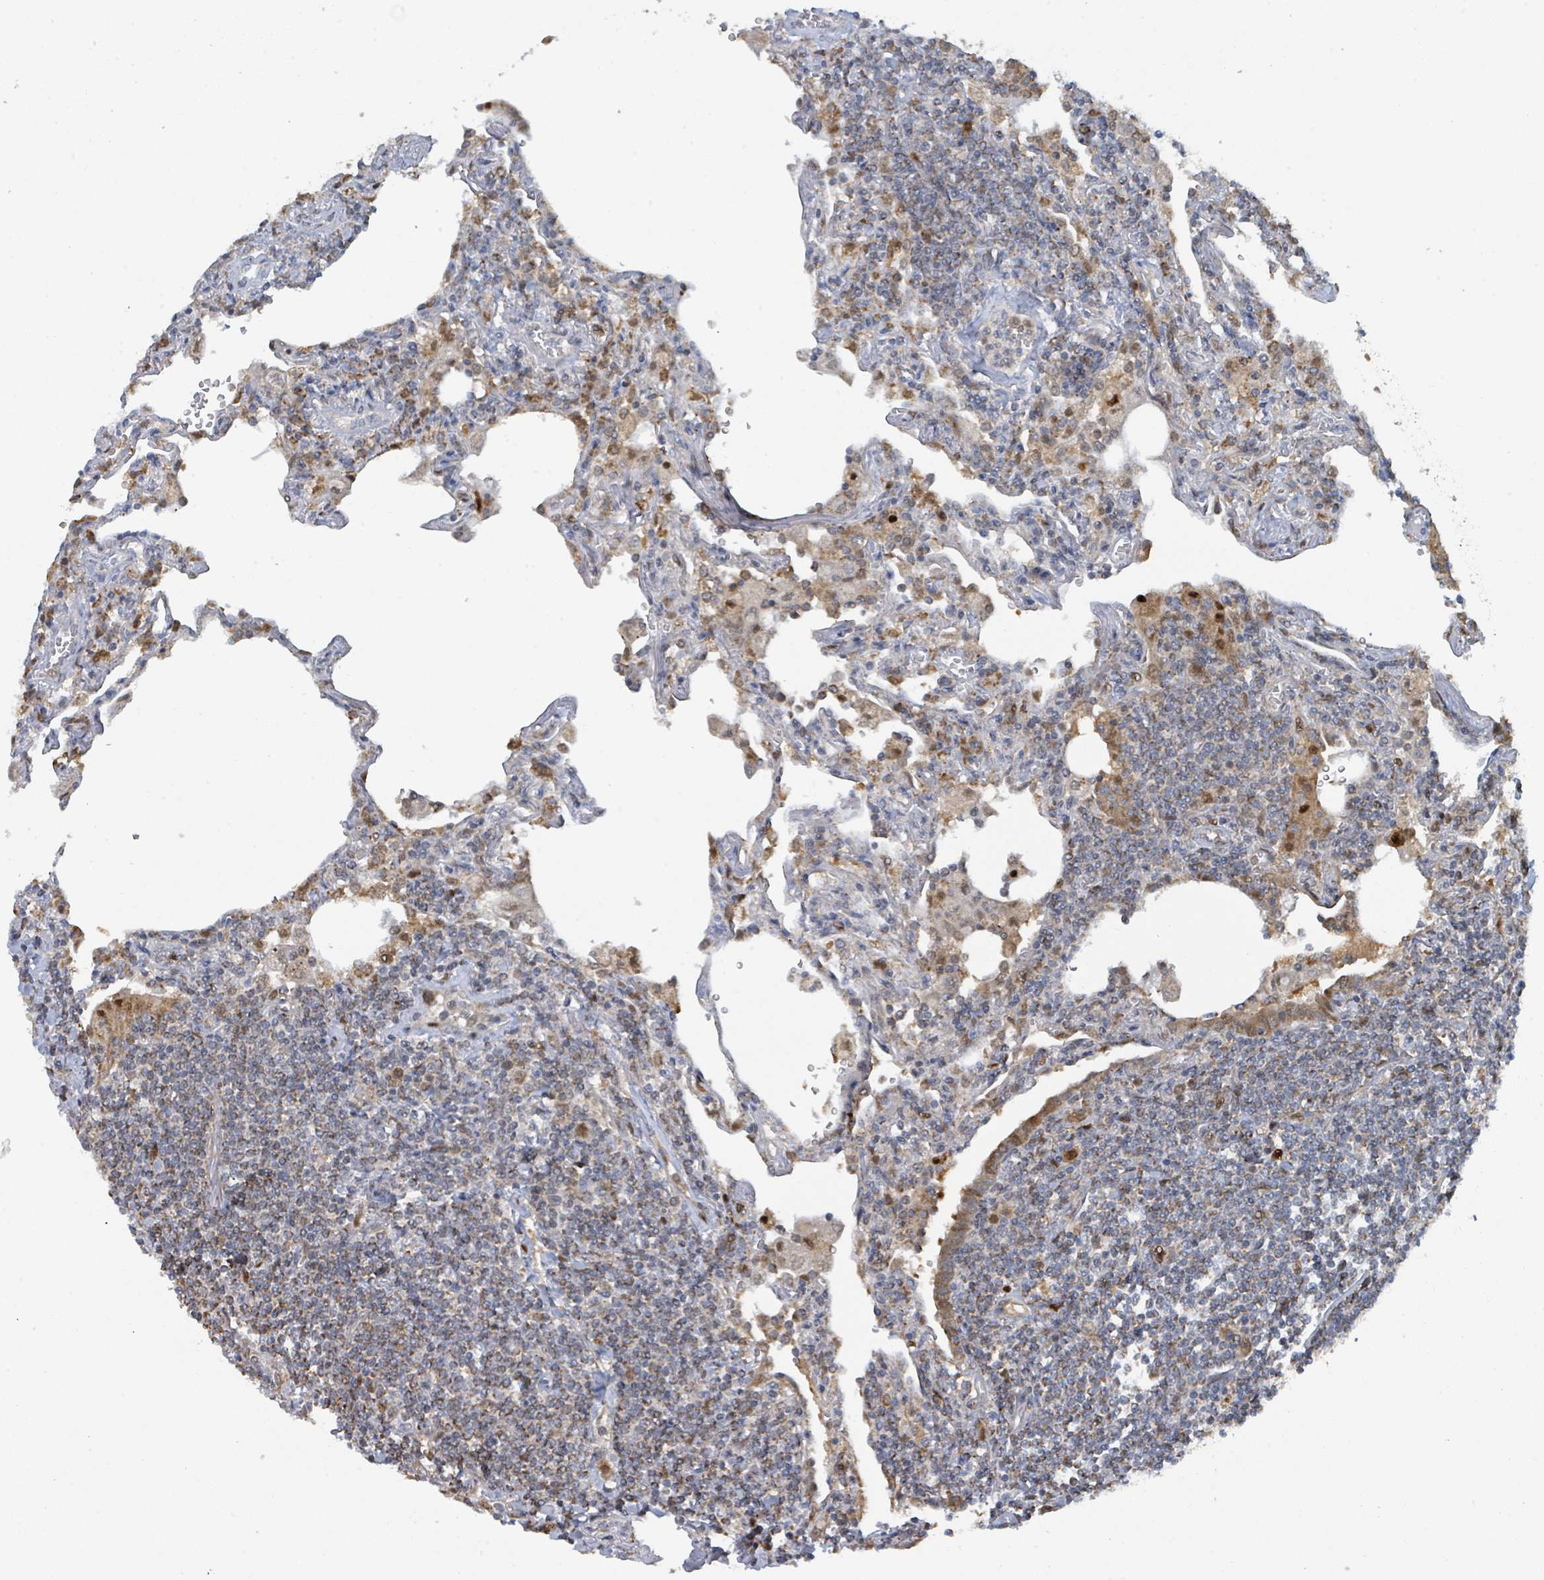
{"staining": {"intensity": "weak", "quantity": "25%-75%", "location": "cytoplasmic/membranous"}, "tissue": "lymphoma", "cell_type": "Tumor cells", "image_type": "cancer", "snomed": [{"axis": "morphology", "description": "Malignant lymphoma, non-Hodgkin's type, Low grade"}, {"axis": "topography", "description": "Lung"}], "caption": "Immunohistochemical staining of lymphoma demonstrates low levels of weak cytoplasmic/membranous staining in about 25%-75% of tumor cells.", "gene": "PSMB7", "patient": {"sex": "female", "age": 71}}